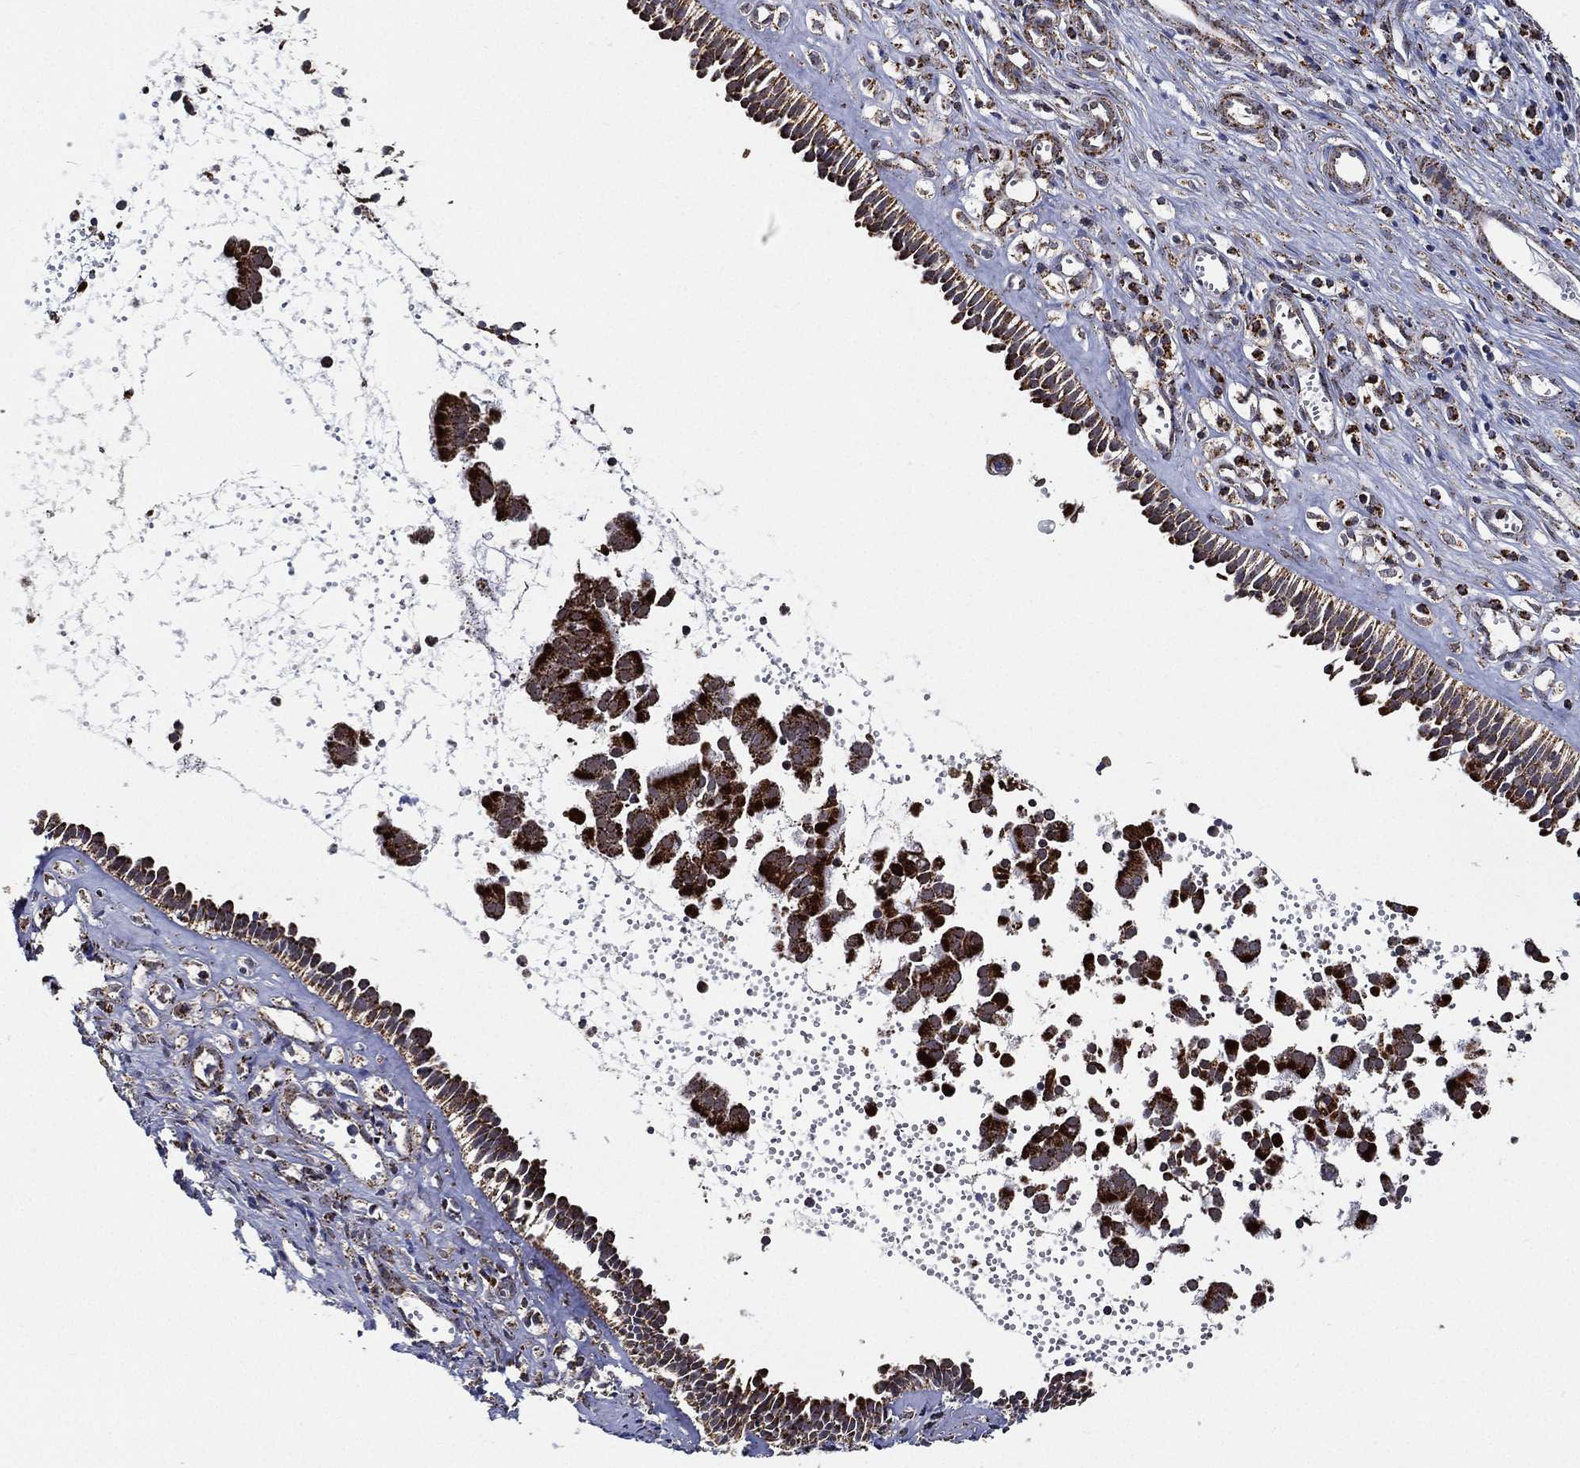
{"staining": {"intensity": "moderate", "quantity": ">75%", "location": "cytoplasmic/membranous"}, "tissue": "nasopharynx", "cell_type": "Respiratory epithelial cells", "image_type": "normal", "snomed": [{"axis": "morphology", "description": "Normal tissue, NOS"}, {"axis": "topography", "description": "Nasopharynx"}], "caption": "A photomicrograph of human nasopharynx stained for a protein exhibits moderate cytoplasmic/membranous brown staining in respiratory epithelial cells.", "gene": "NDUFAB1", "patient": {"sex": "male", "age": 61}}